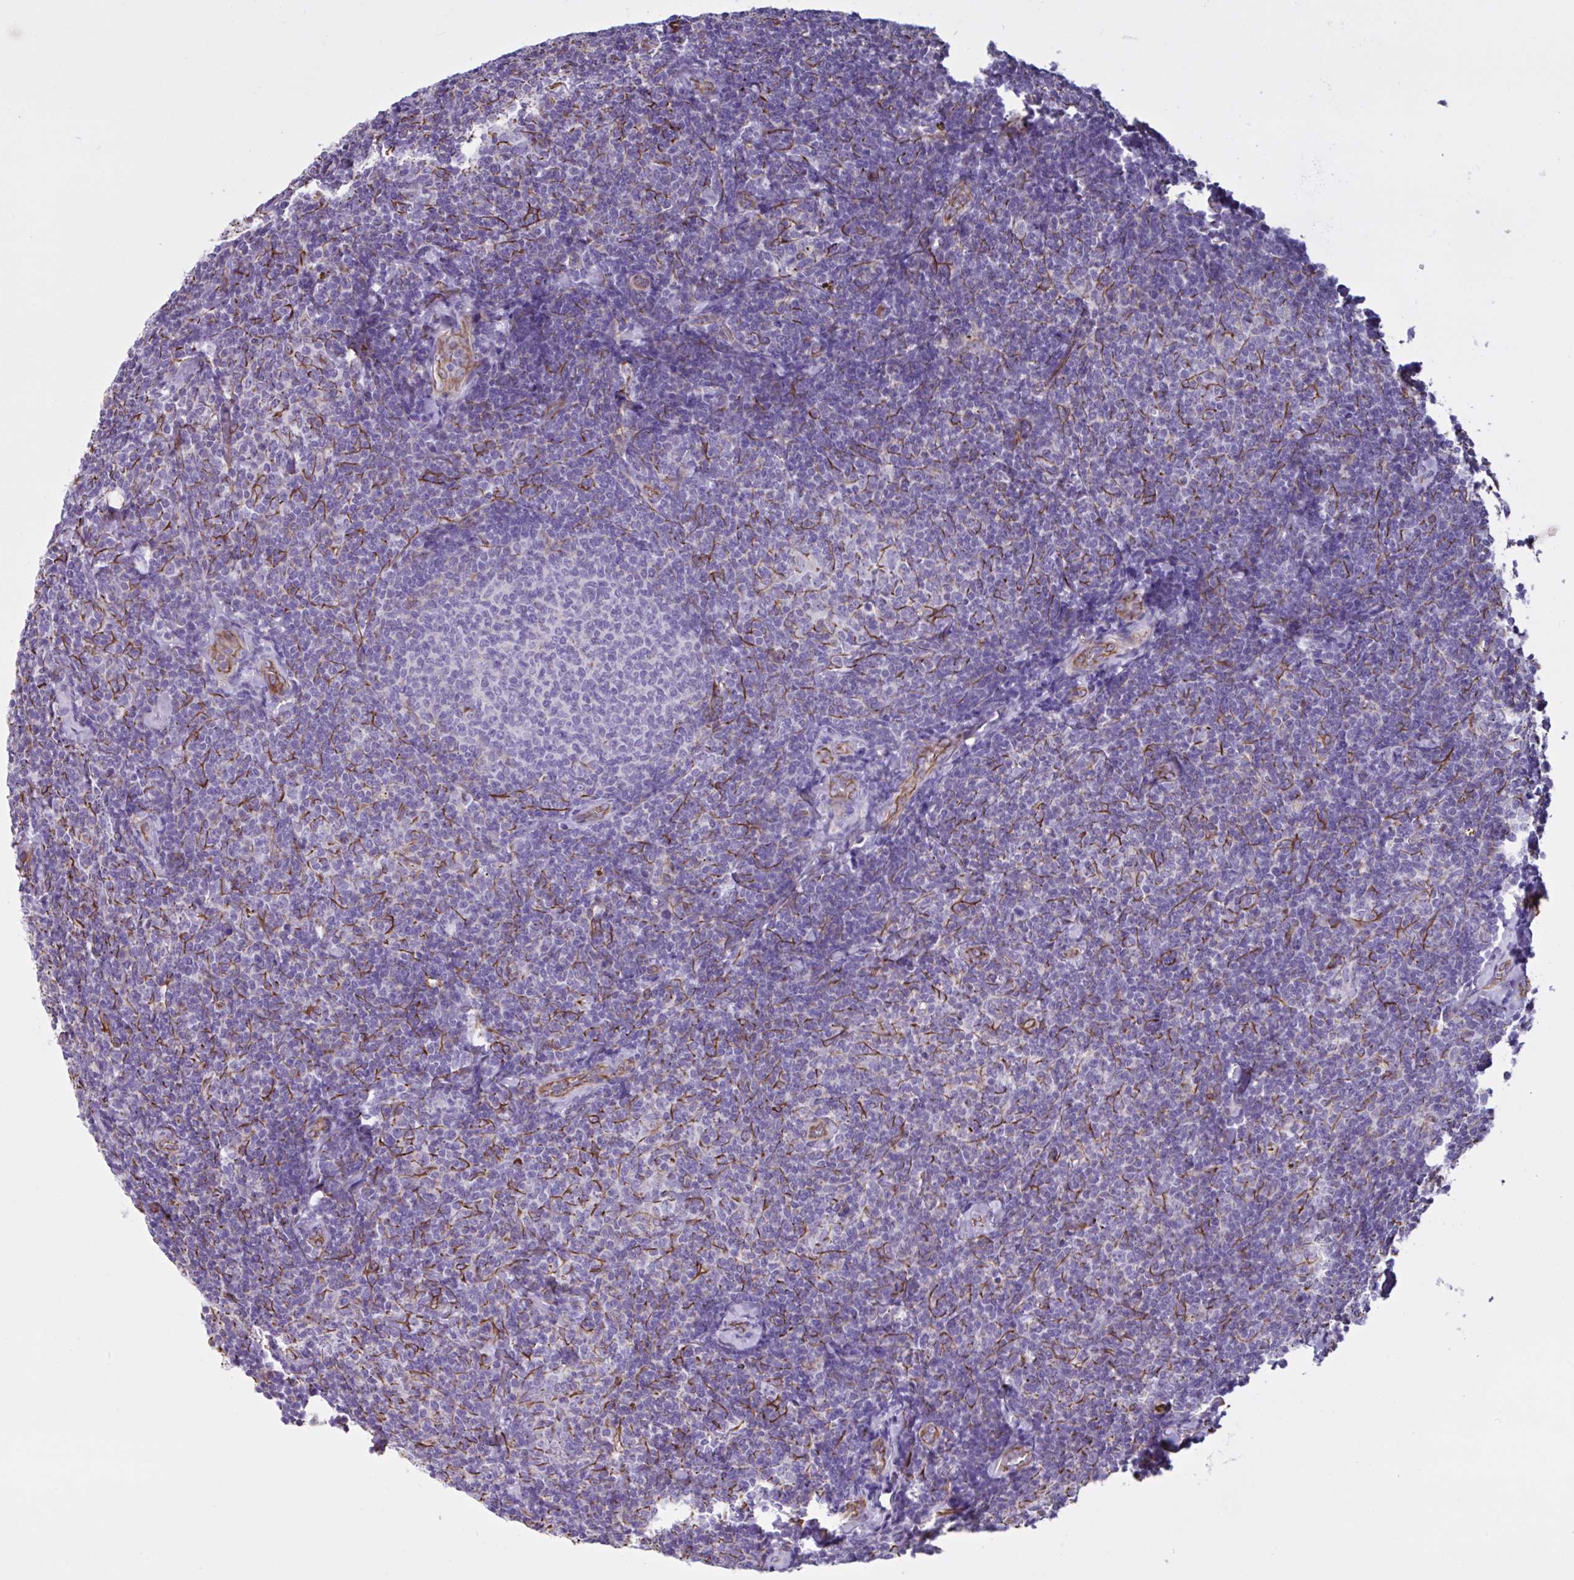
{"staining": {"intensity": "negative", "quantity": "none", "location": "none"}, "tissue": "lymphoma", "cell_type": "Tumor cells", "image_type": "cancer", "snomed": [{"axis": "morphology", "description": "Malignant lymphoma, non-Hodgkin's type, Low grade"}, {"axis": "topography", "description": "Lymph node"}], "caption": "Immunohistochemistry photomicrograph of human lymphoma stained for a protein (brown), which exhibits no expression in tumor cells.", "gene": "TMEM86B", "patient": {"sex": "female", "age": 56}}